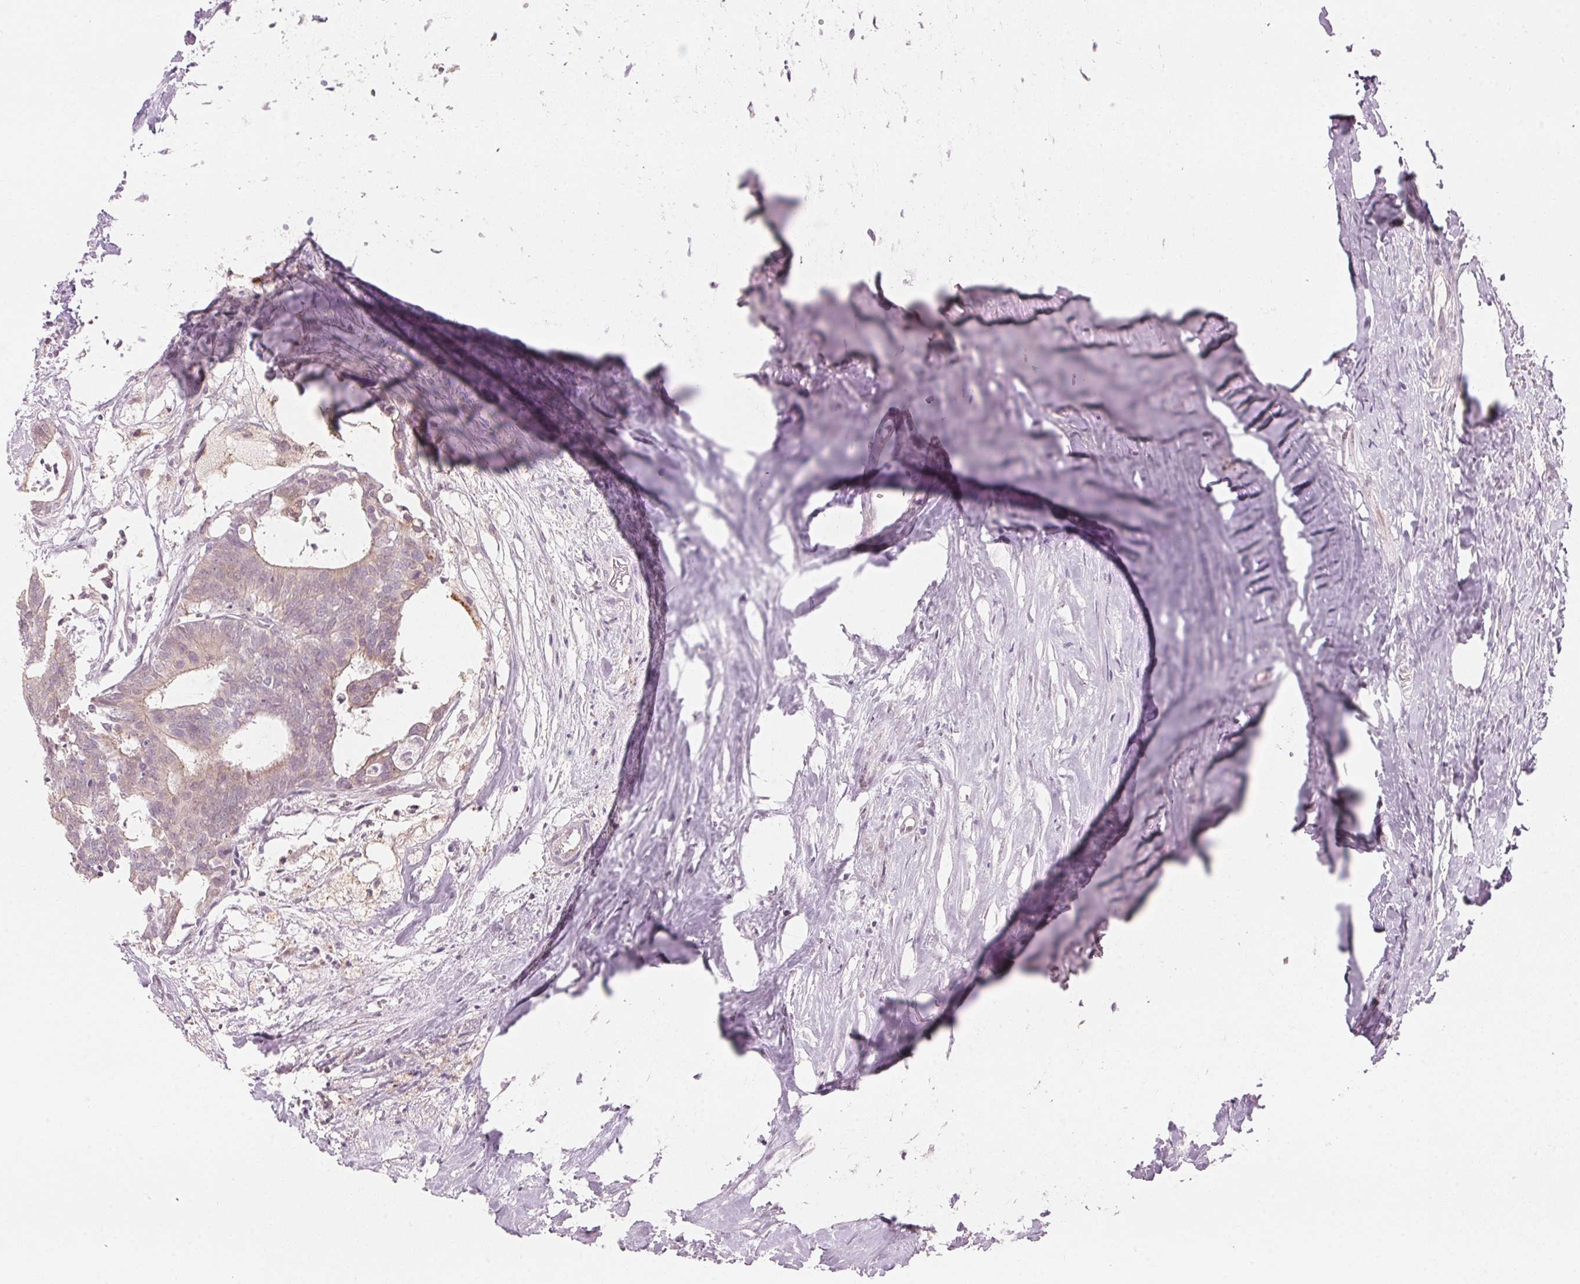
{"staining": {"intensity": "weak", "quantity": "25%-75%", "location": "cytoplasmic/membranous"}, "tissue": "colorectal cancer", "cell_type": "Tumor cells", "image_type": "cancer", "snomed": [{"axis": "morphology", "description": "Adenocarcinoma, NOS"}, {"axis": "topography", "description": "Colon"}, {"axis": "topography", "description": "Rectum"}], "caption": "Weak cytoplasmic/membranous protein staining is appreciated in approximately 25%-75% of tumor cells in colorectal adenocarcinoma.", "gene": "TMED6", "patient": {"sex": "male", "age": 57}}